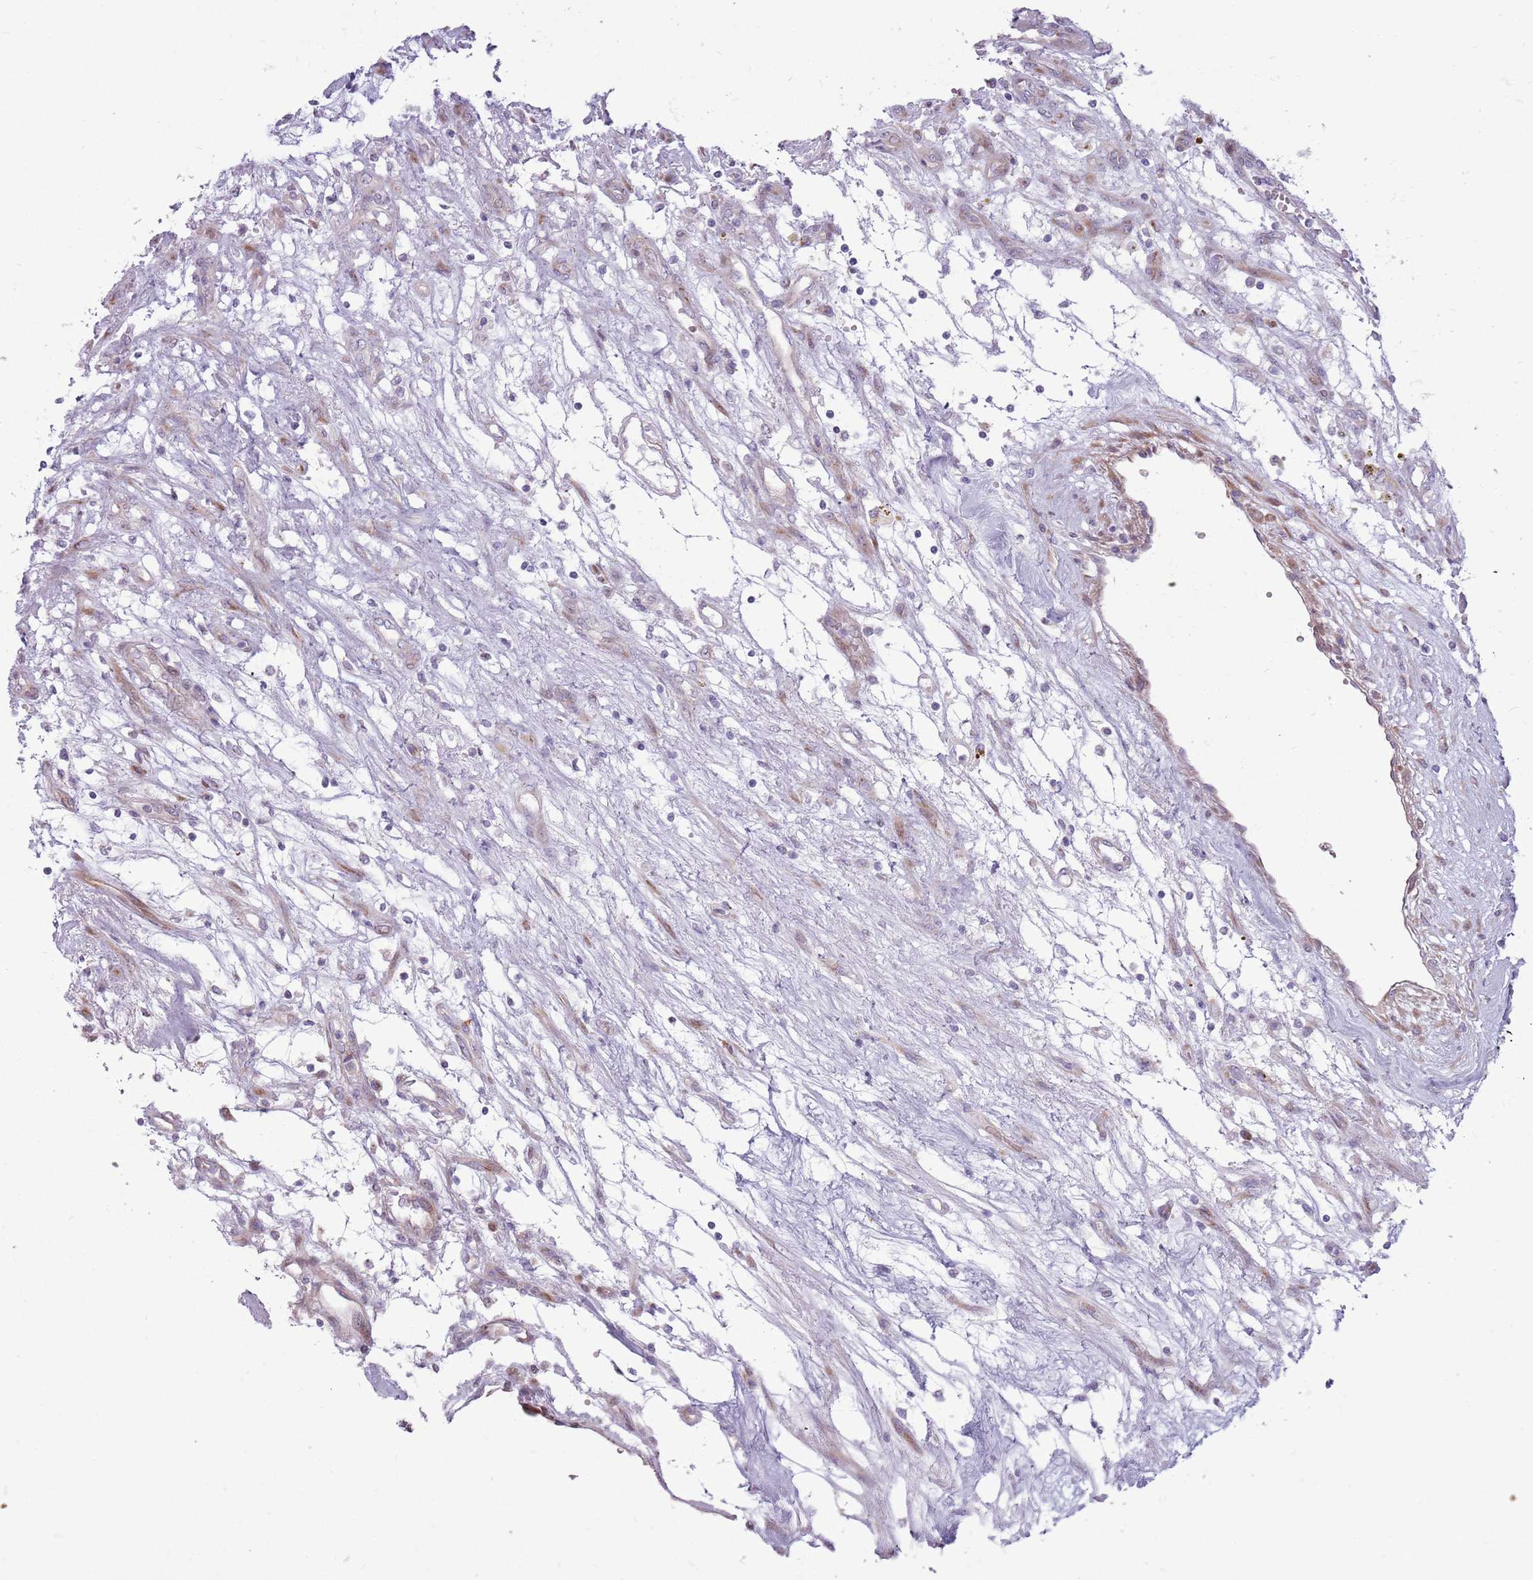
{"staining": {"intensity": "negative", "quantity": "none", "location": "none"}, "tissue": "renal cancer", "cell_type": "Tumor cells", "image_type": "cancer", "snomed": [{"axis": "morphology", "description": "Adenocarcinoma, NOS"}, {"axis": "topography", "description": "Kidney"}], "caption": "Renal adenocarcinoma stained for a protein using IHC exhibits no positivity tumor cells.", "gene": "CCDC150", "patient": {"sex": "female", "age": 57}}